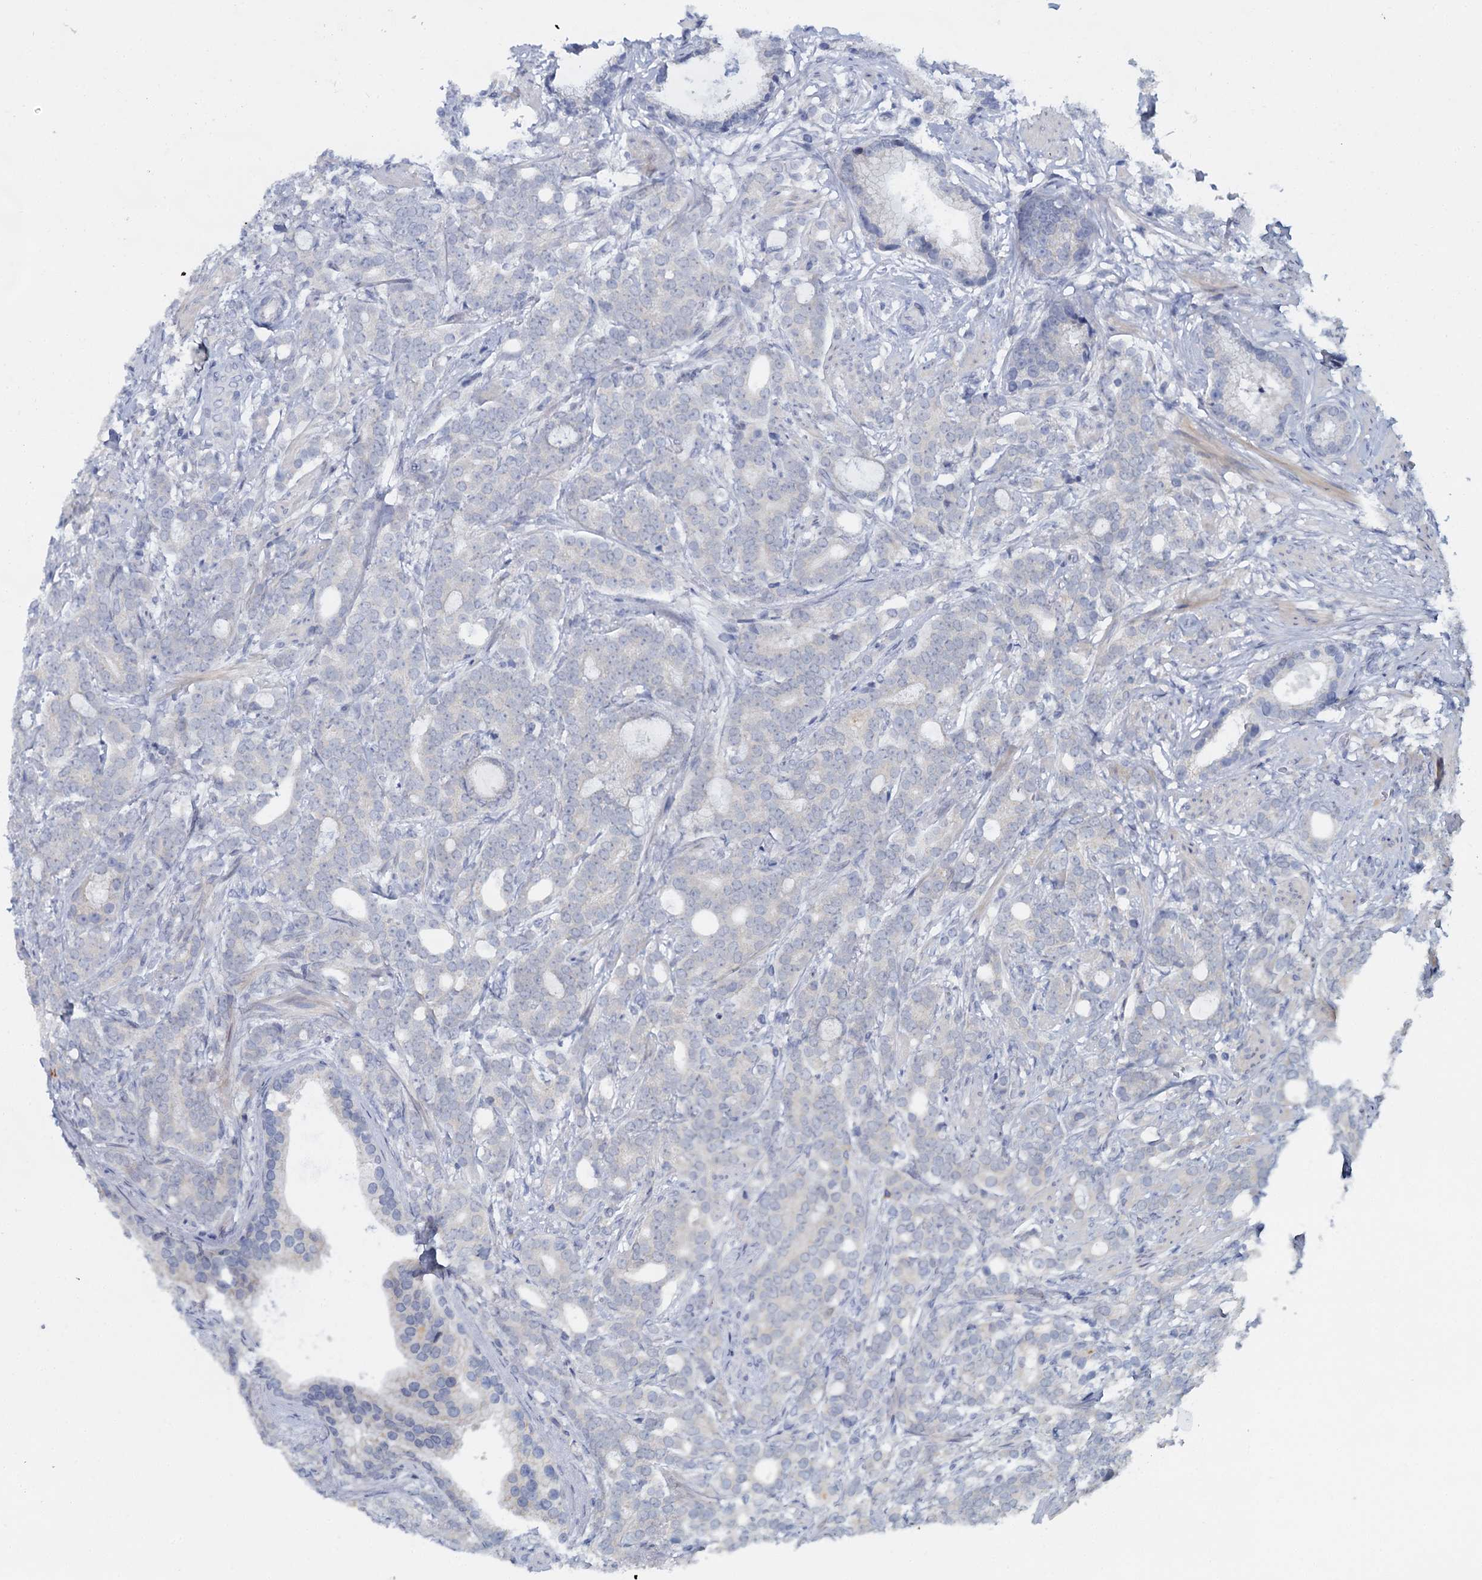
{"staining": {"intensity": "negative", "quantity": "none", "location": "none"}, "tissue": "prostate cancer", "cell_type": "Tumor cells", "image_type": "cancer", "snomed": [{"axis": "morphology", "description": "Adenocarcinoma, Low grade"}, {"axis": "topography", "description": "Prostate"}], "caption": "DAB immunohistochemical staining of adenocarcinoma (low-grade) (prostate) demonstrates no significant expression in tumor cells.", "gene": "ACRBP", "patient": {"sex": "male", "age": 71}}